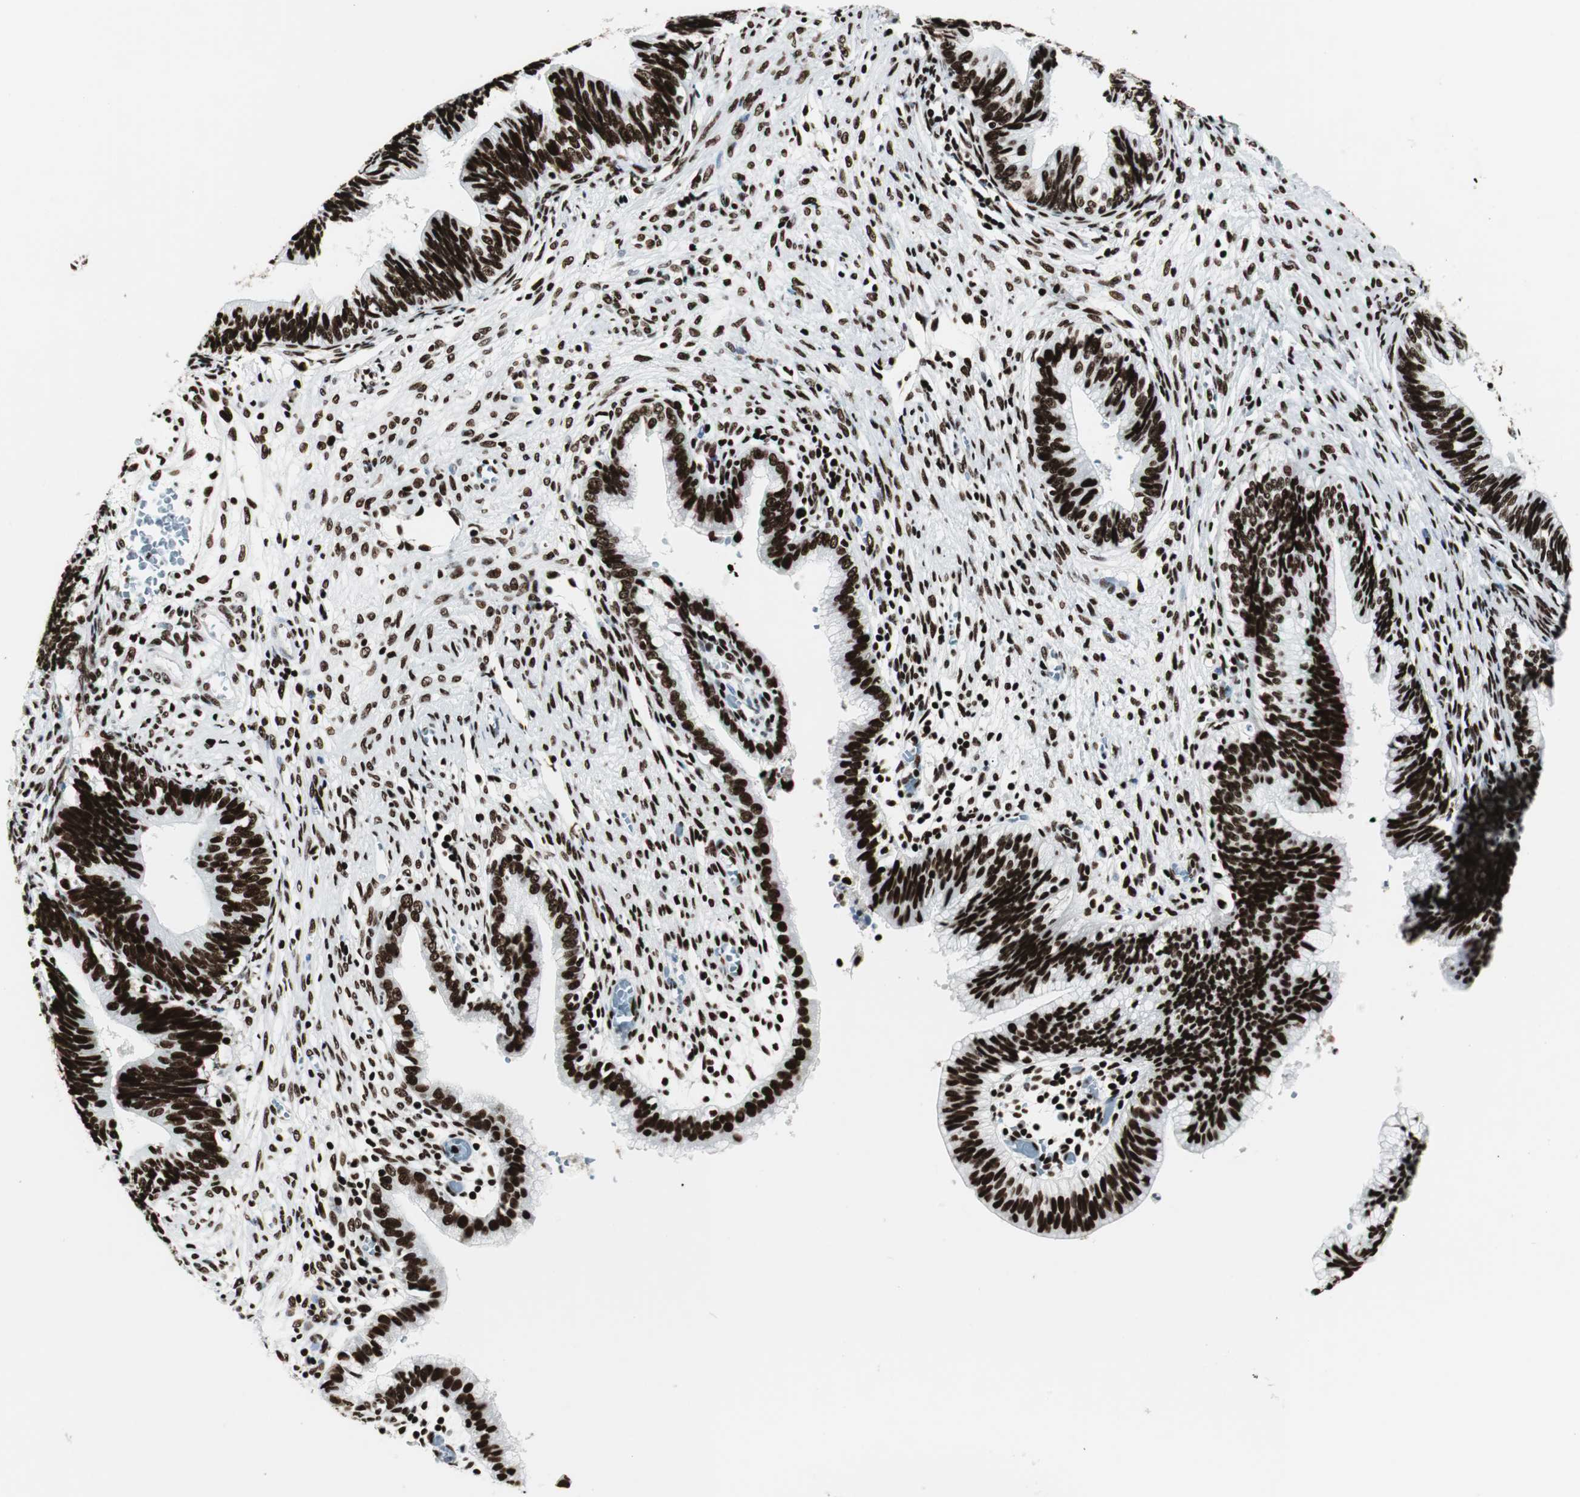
{"staining": {"intensity": "strong", "quantity": ">75%", "location": "nuclear"}, "tissue": "cervical cancer", "cell_type": "Tumor cells", "image_type": "cancer", "snomed": [{"axis": "morphology", "description": "Adenocarcinoma, NOS"}, {"axis": "topography", "description": "Cervix"}], "caption": "DAB (3,3'-diaminobenzidine) immunohistochemical staining of cervical cancer exhibits strong nuclear protein positivity in approximately >75% of tumor cells.", "gene": "NCL", "patient": {"sex": "female", "age": 44}}